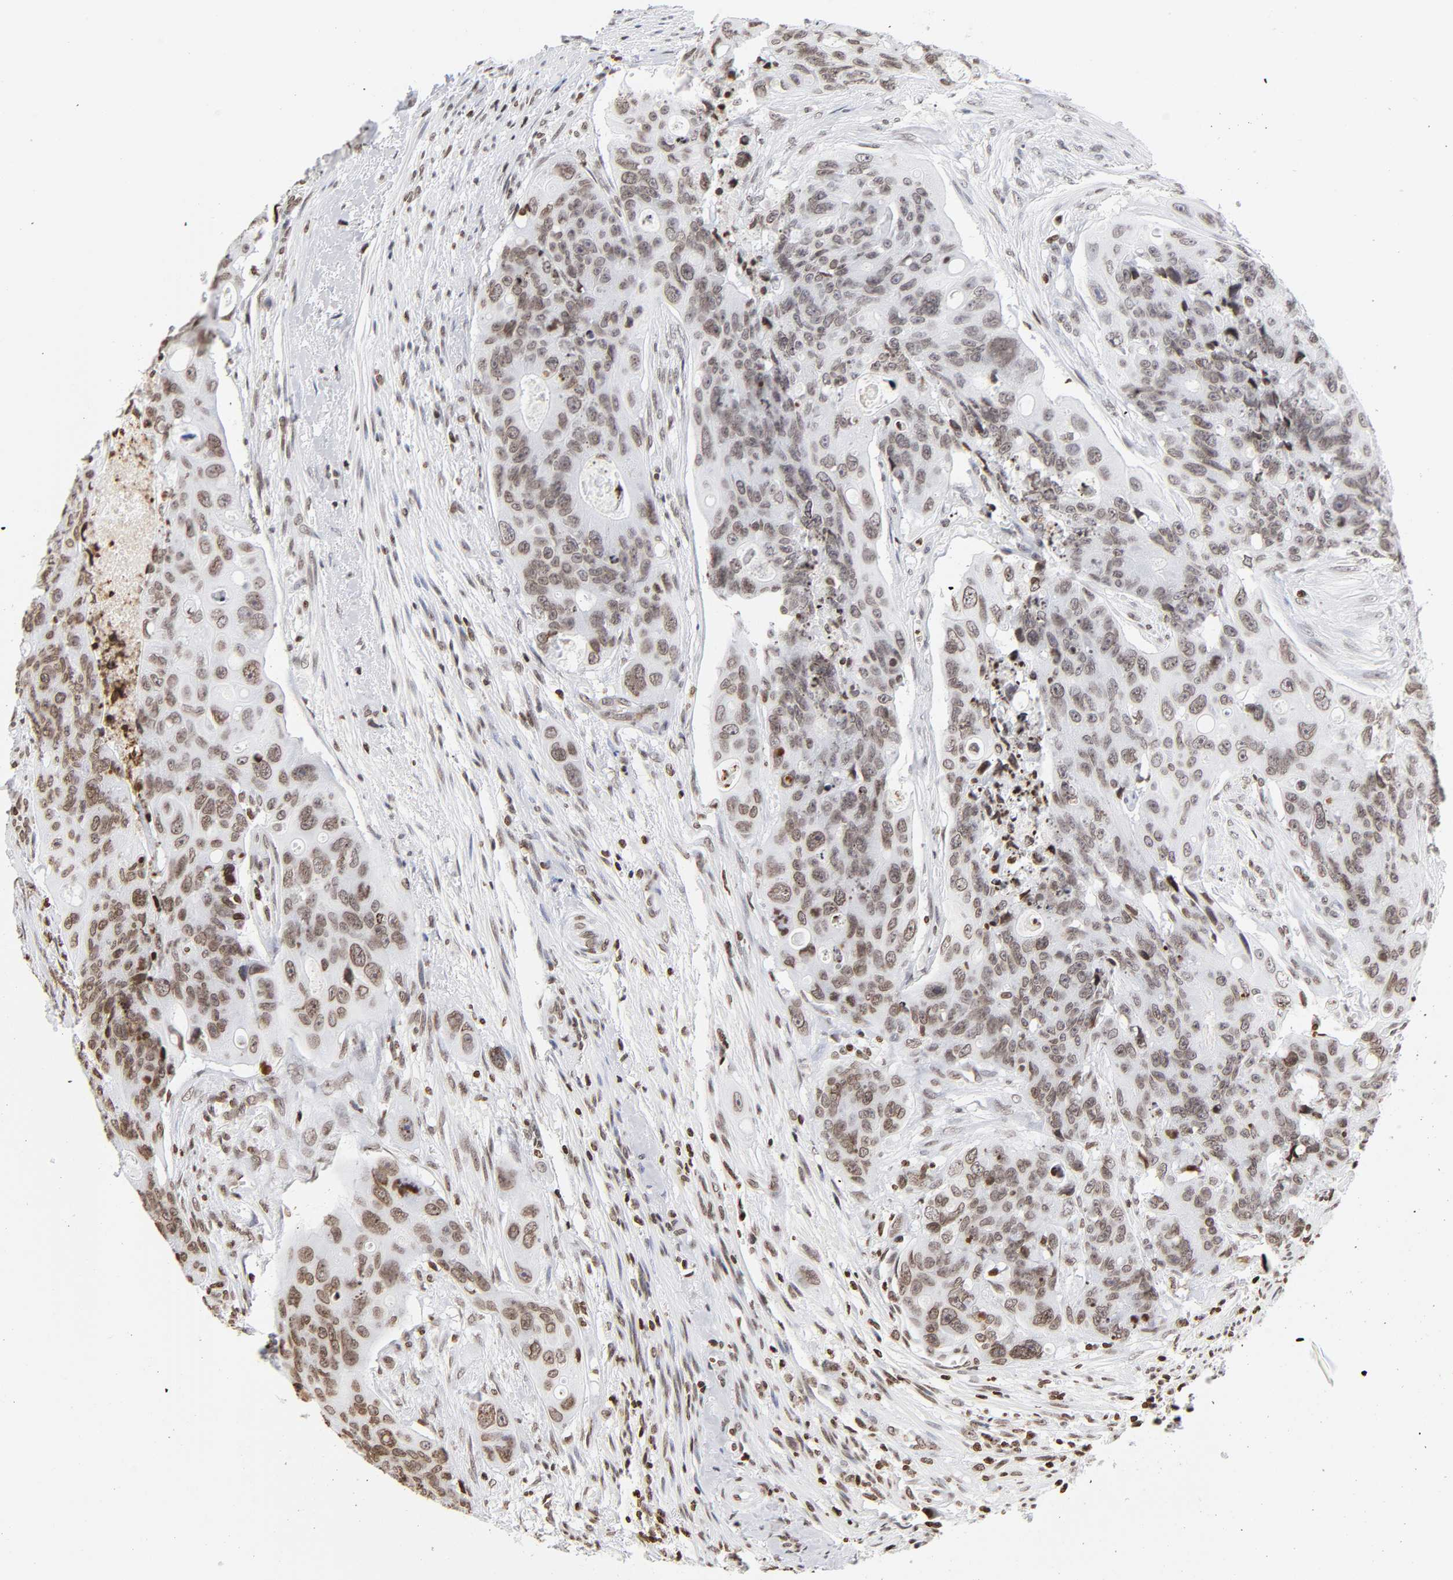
{"staining": {"intensity": "weak", "quantity": ">75%", "location": "nuclear"}, "tissue": "colorectal cancer", "cell_type": "Tumor cells", "image_type": "cancer", "snomed": [{"axis": "morphology", "description": "Adenocarcinoma, NOS"}, {"axis": "topography", "description": "Colon"}], "caption": "IHC micrograph of neoplastic tissue: human adenocarcinoma (colorectal) stained using immunohistochemistry (IHC) shows low levels of weak protein expression localized specifically in the nuclear of tumor cells, appearing as a nuclear brown color.", "gene": "H2AC12", "patient": {"sex": "female", "age": 57}}